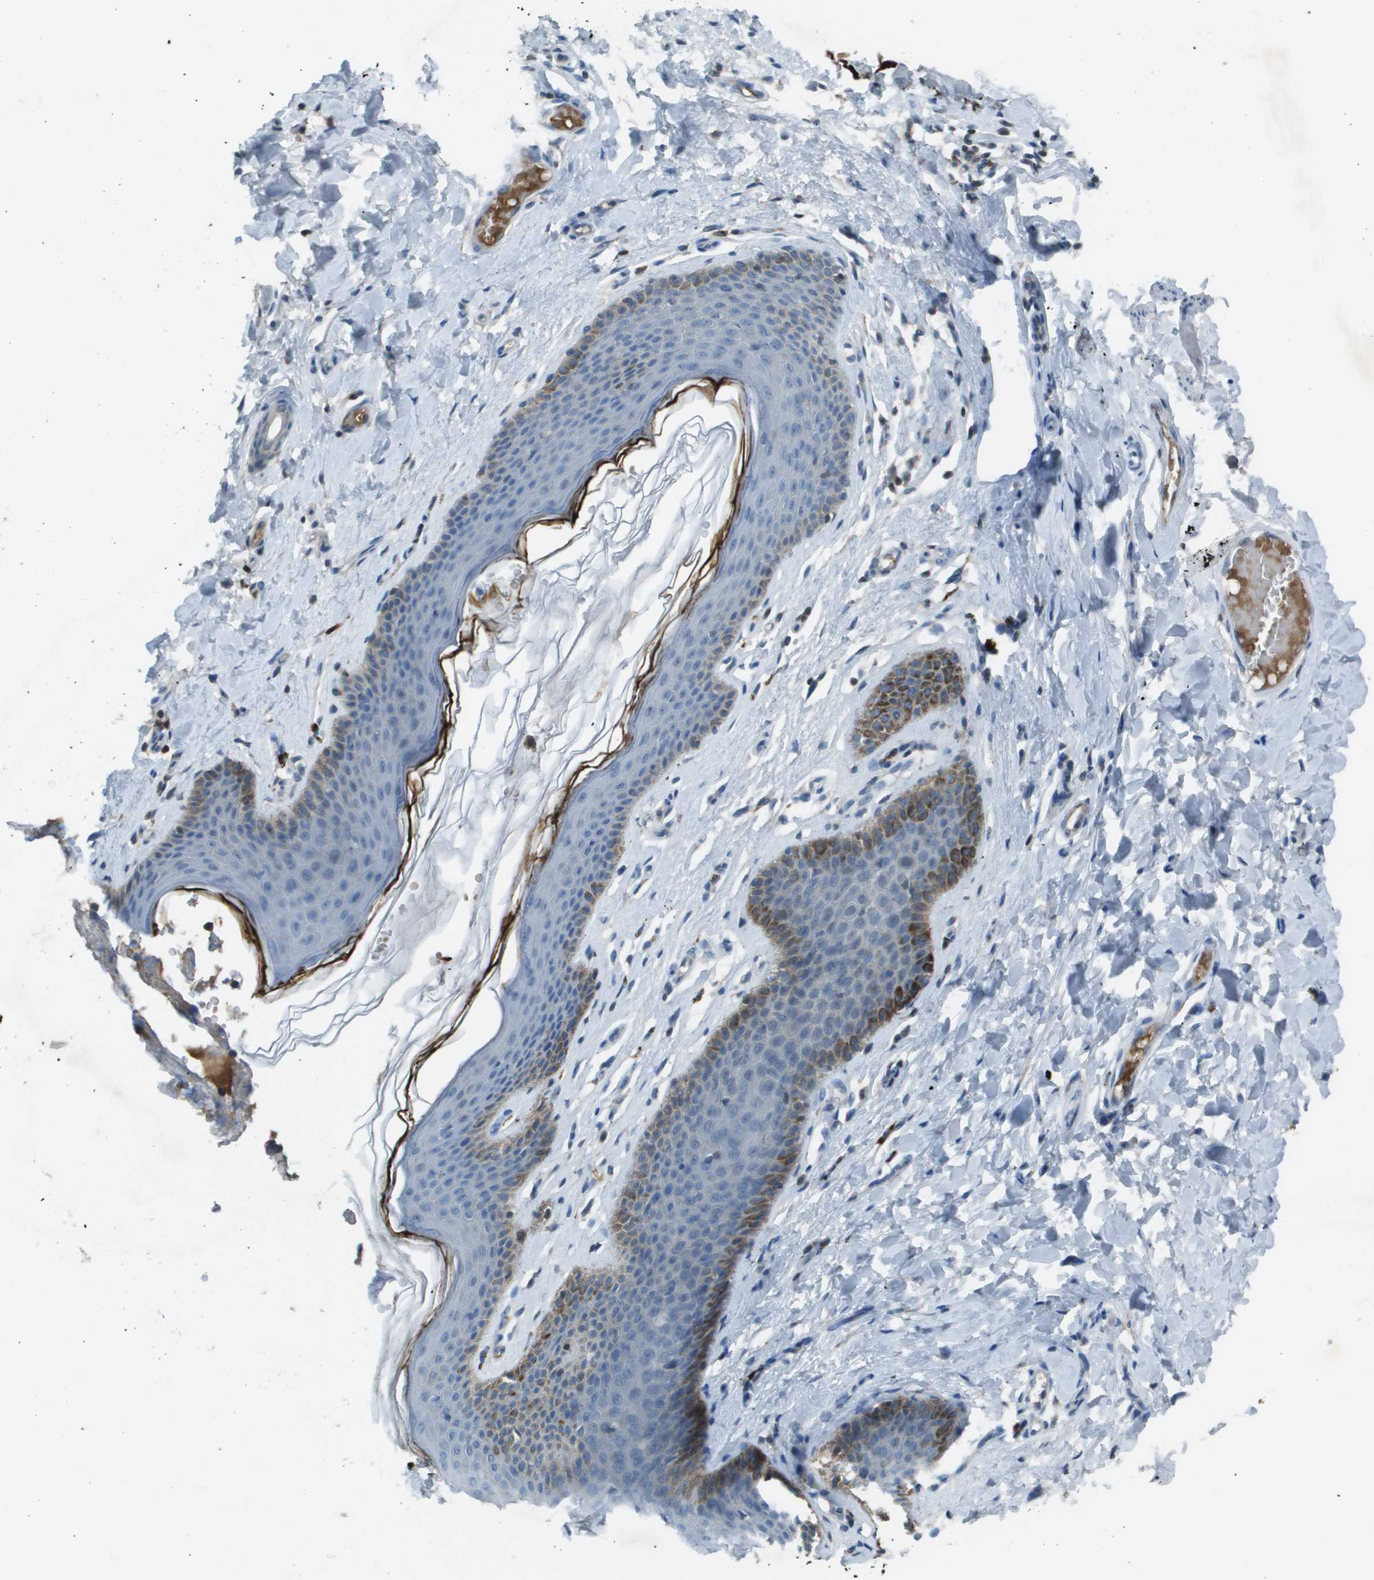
{"staining": {"intensity": "moderate", "quantity": "<25%", "location": "cytoplasmic/membranous"}, "tissue": "skin", "cell_type": "Epidermal cells", "image_type": "normal", "snomed": [{"axis": "morphology", "description": "Normal tissue, NOS"}, {"axis": "topography", "description": "Vulva"}], "caption": "The photomicrograph reveals staining of normal skin, revealing moderate cytoplasmic/membranous protein staining (brown color) within epidermal cells.", "gene": "CAMK4", "patient": {"sex": "female", "age": 66}}